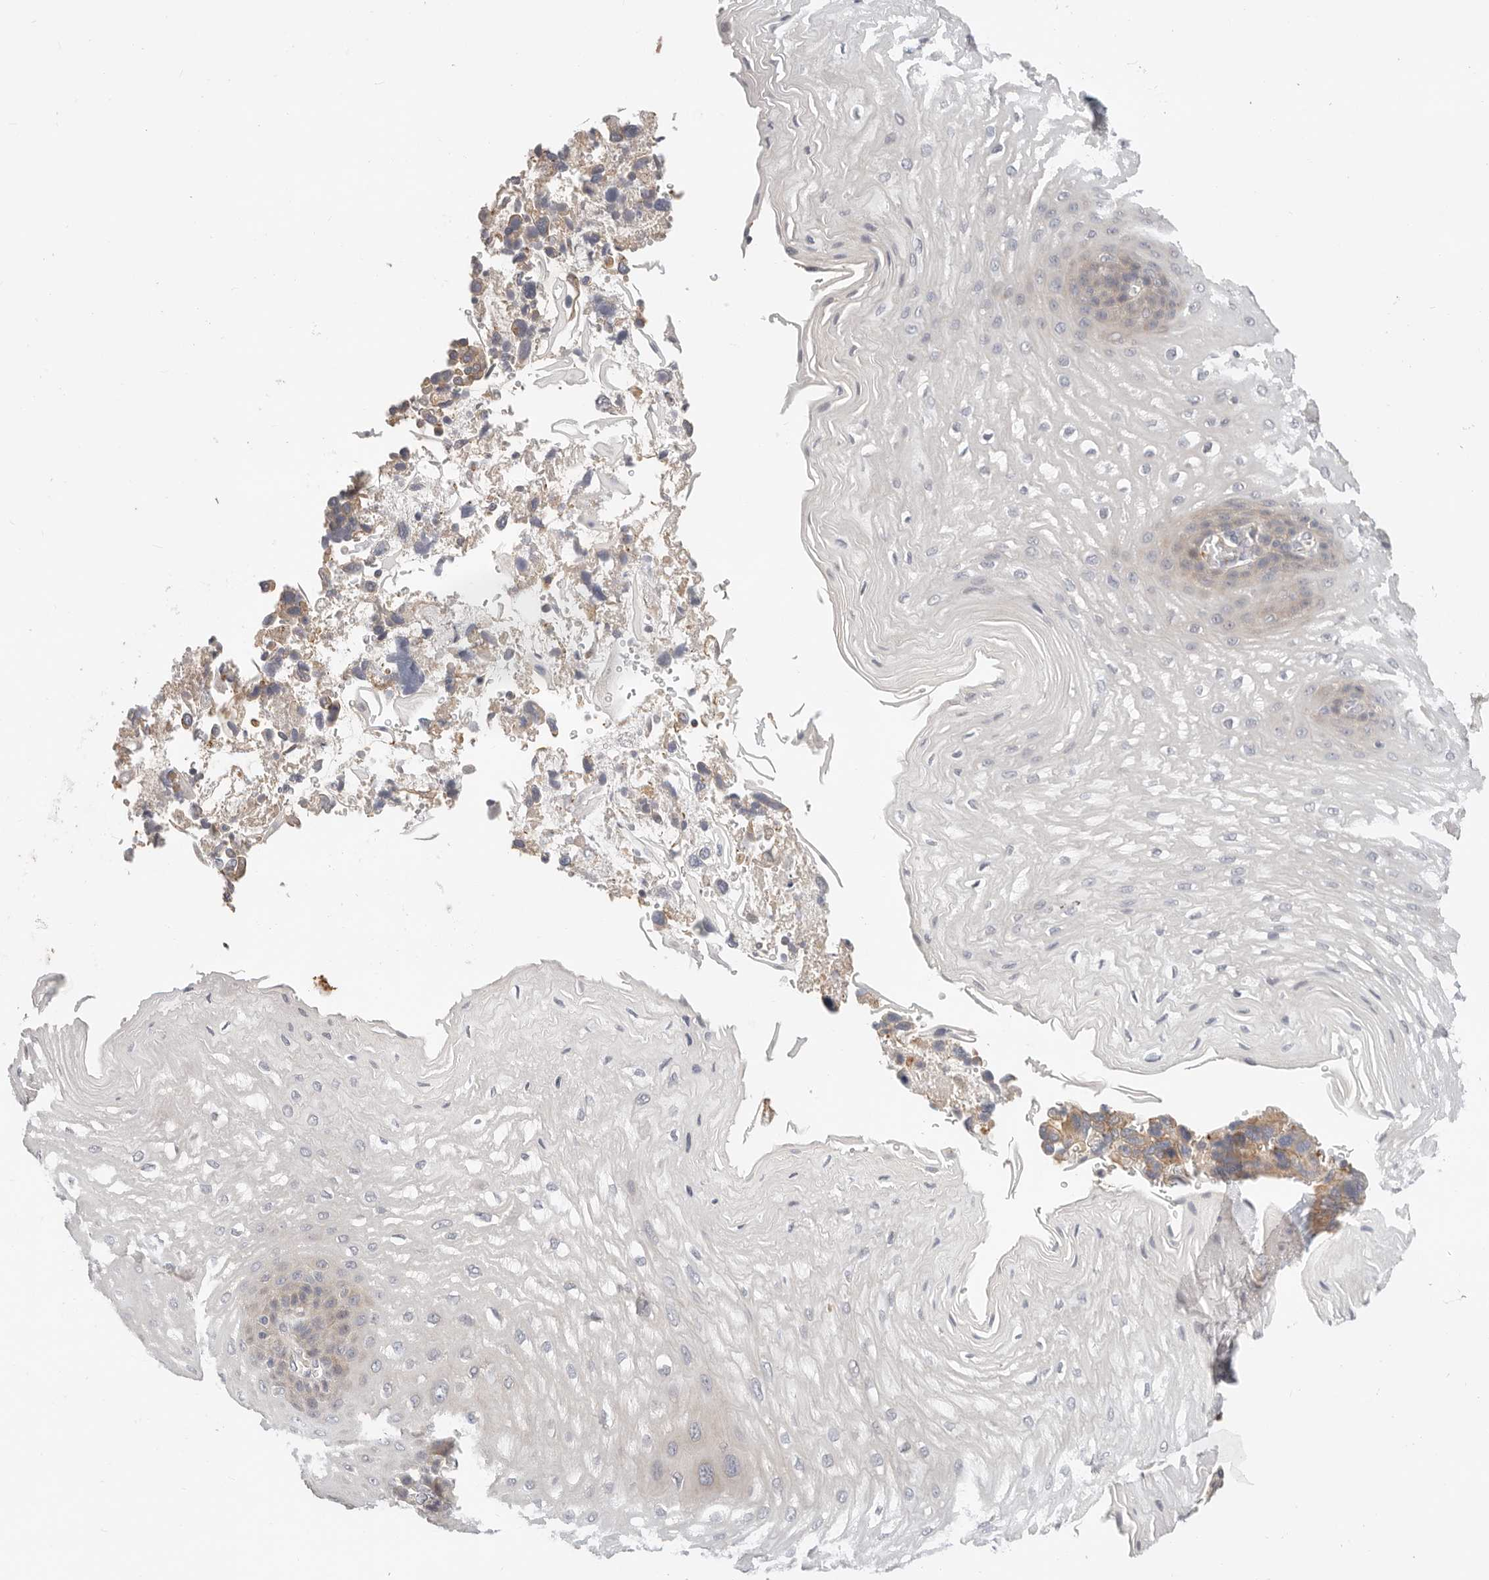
{"staining": {"intensity": "weak", "quantity": "<25%", "location": "cytoplasmic/membranous"}, "tissue": "esophagus", "cell_type": "Squamous epithelial cells", "image_type": "normal", "snomed": [{"axis": "morphology", "description": "Normal tissue, NOS"}, {"axis": "topography", "description": "Esophagus"}], "caption": "High magnification brightfield microscopy of unremarkable esophagus stained with DAB (3,3'-diaminobenzidine) (brown) and counterstained with hematoxylin (blue): squamous epithelial cells show no significant expression.", "gene": "ZRANB1", "patient": {"sex": "male", "age": 54}}